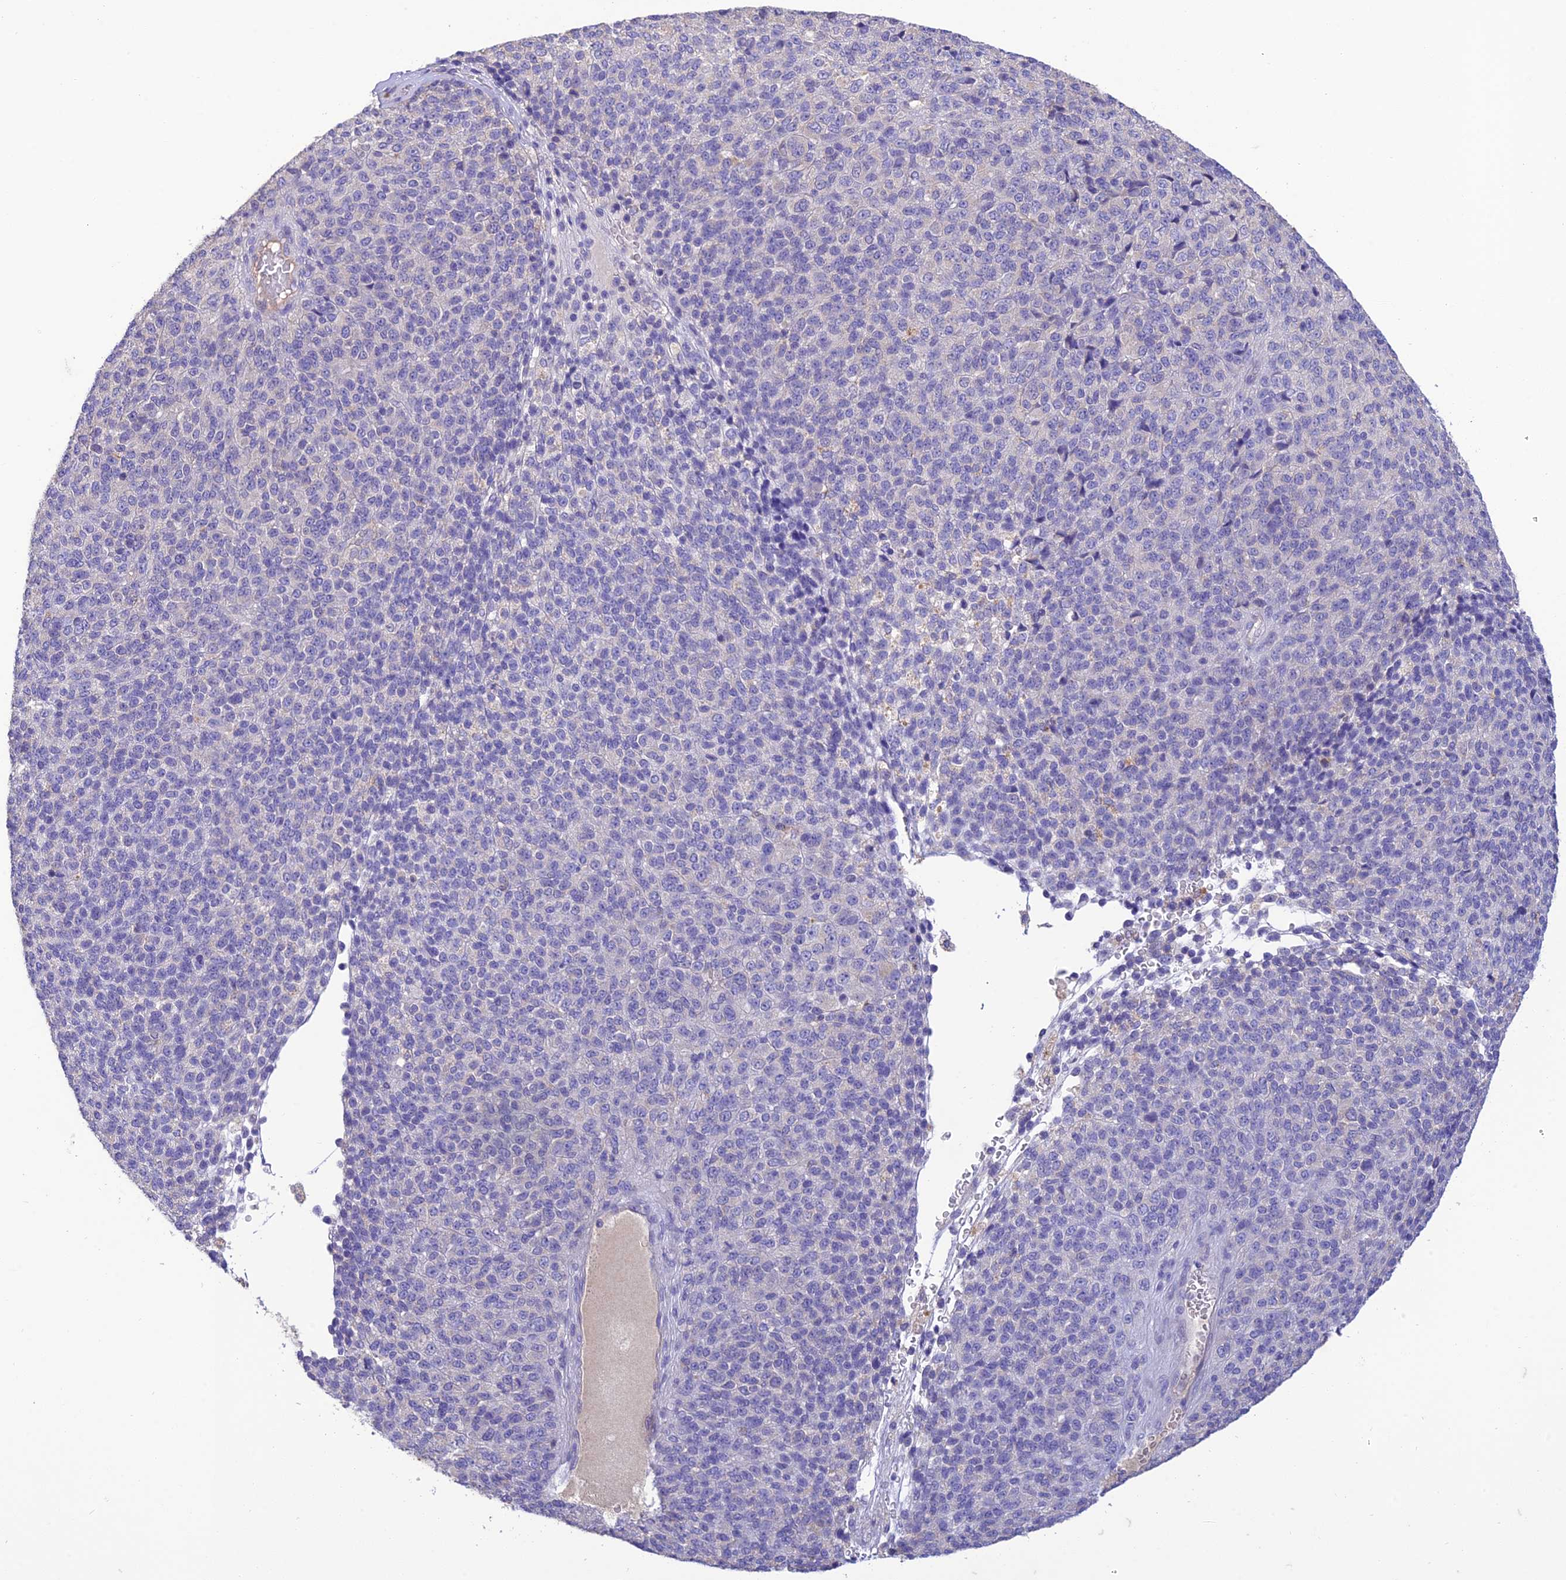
{"staining": {"intensity": "negative", "quantity": "none", "location": "none"}, "tissue": "melanoma", "cell_type": "Tumor cells", "image_type": "cancer", "snomed": [{"axis": "morphology", "description": "Malignant melanoma, Metastatic site"}, {"axis": "topography", "description": "Brain"}], "caption": "Protein analysis of malignant melanoma (metastatic site) shows no significant staining in tumor cells.", "gene": "SFT2D2", "patient": {"sex": "female", "age": 56}}